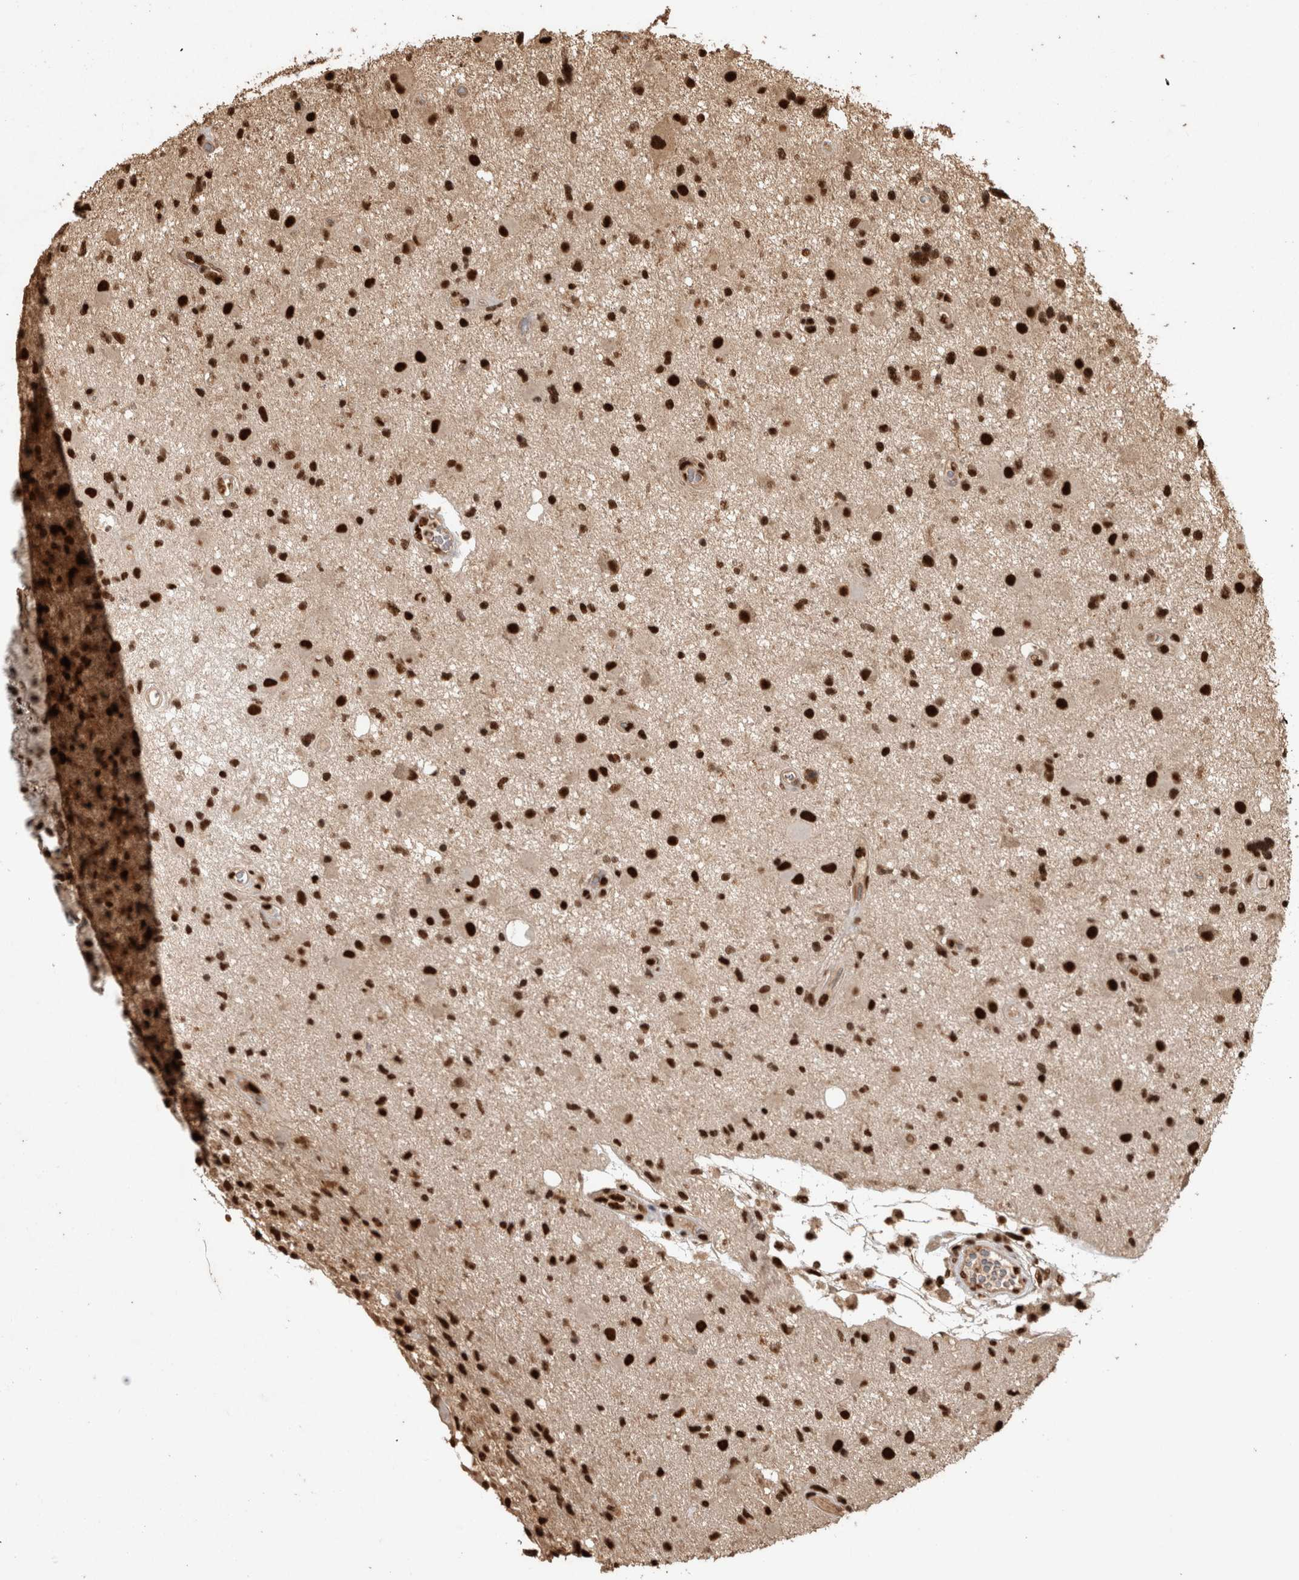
{"staining": {"intensity": "strong", "quantity": ">75%", "location": "nuclear"}, "tissue": "glioma", "cell_type": "Tumor cells", "image_type": "cancer", "snomed": [{"axis": "morphology", "description": "Glioma, malignant, High grade"}, {"axis": "topography", "description": "Brain"}], "caption": "Protein expression analysis of glioma demonstrates strong nuclear positivity in about >75% of tumor cells.", "gene": "RAD50", "patient": {"sex": "male", "age": 33}}